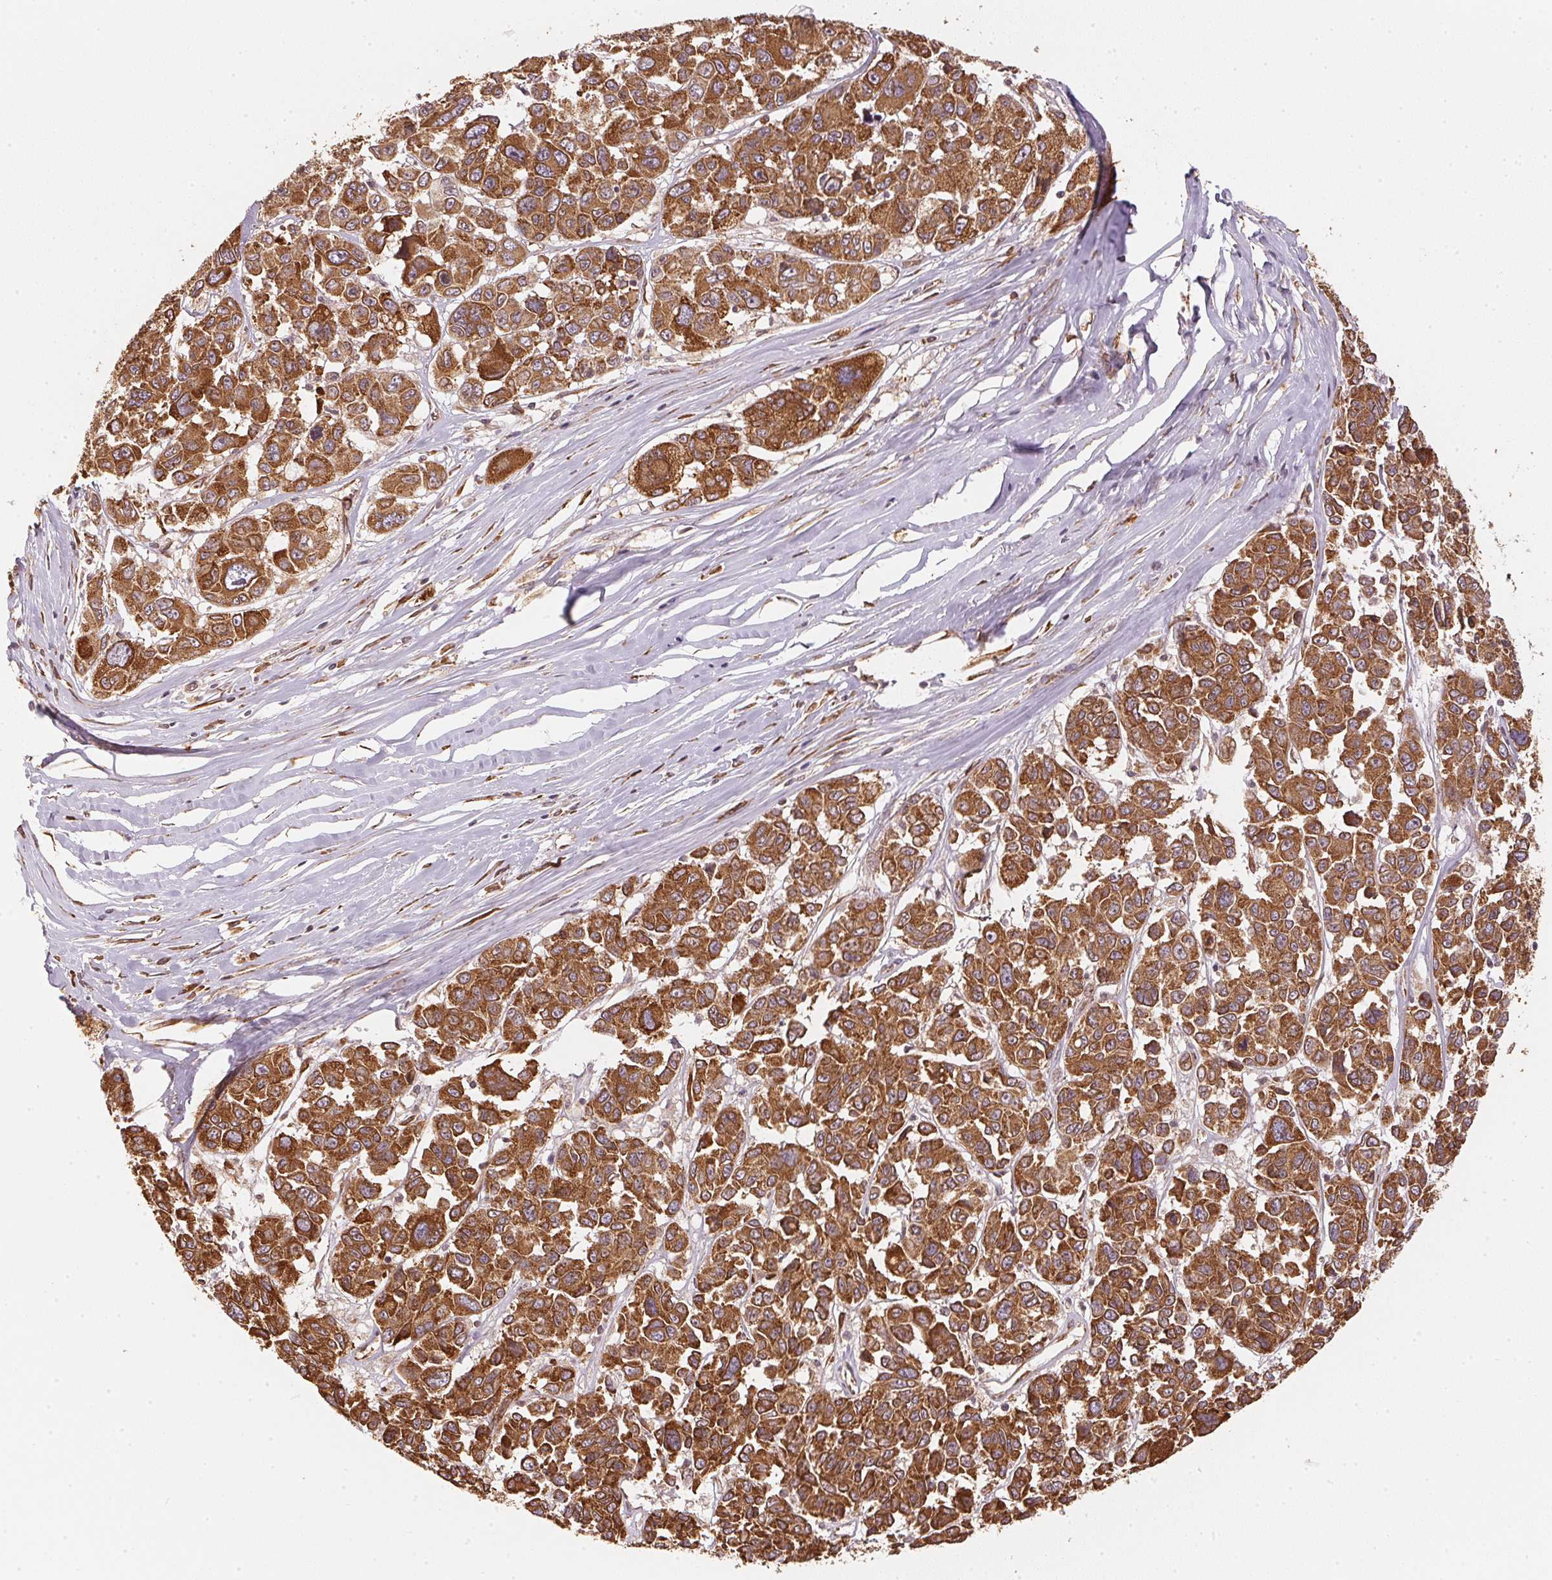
{"staining": {"intensity": "strong", "quantity": ">75%", "location": "cytoplasmic/membranous"}, "tissue": "melanoma", "cell_type": "Tumor cells", "image_type": "cancer", "snomed": [{"axis": "morphology", "description": "Malignant melanoma, NOS"}, {"axis": "topography", "description": "Skin"}], "caption": "Immunohistochemistry histopathology image of human malignant melanoma stained for a protein (brown), which displays high levels of strong cytoplasmic/membranous expression in approximately >75% of tumor cells.", "gene": "STRN4", "patient": {"sex": "female", "age": 66}}